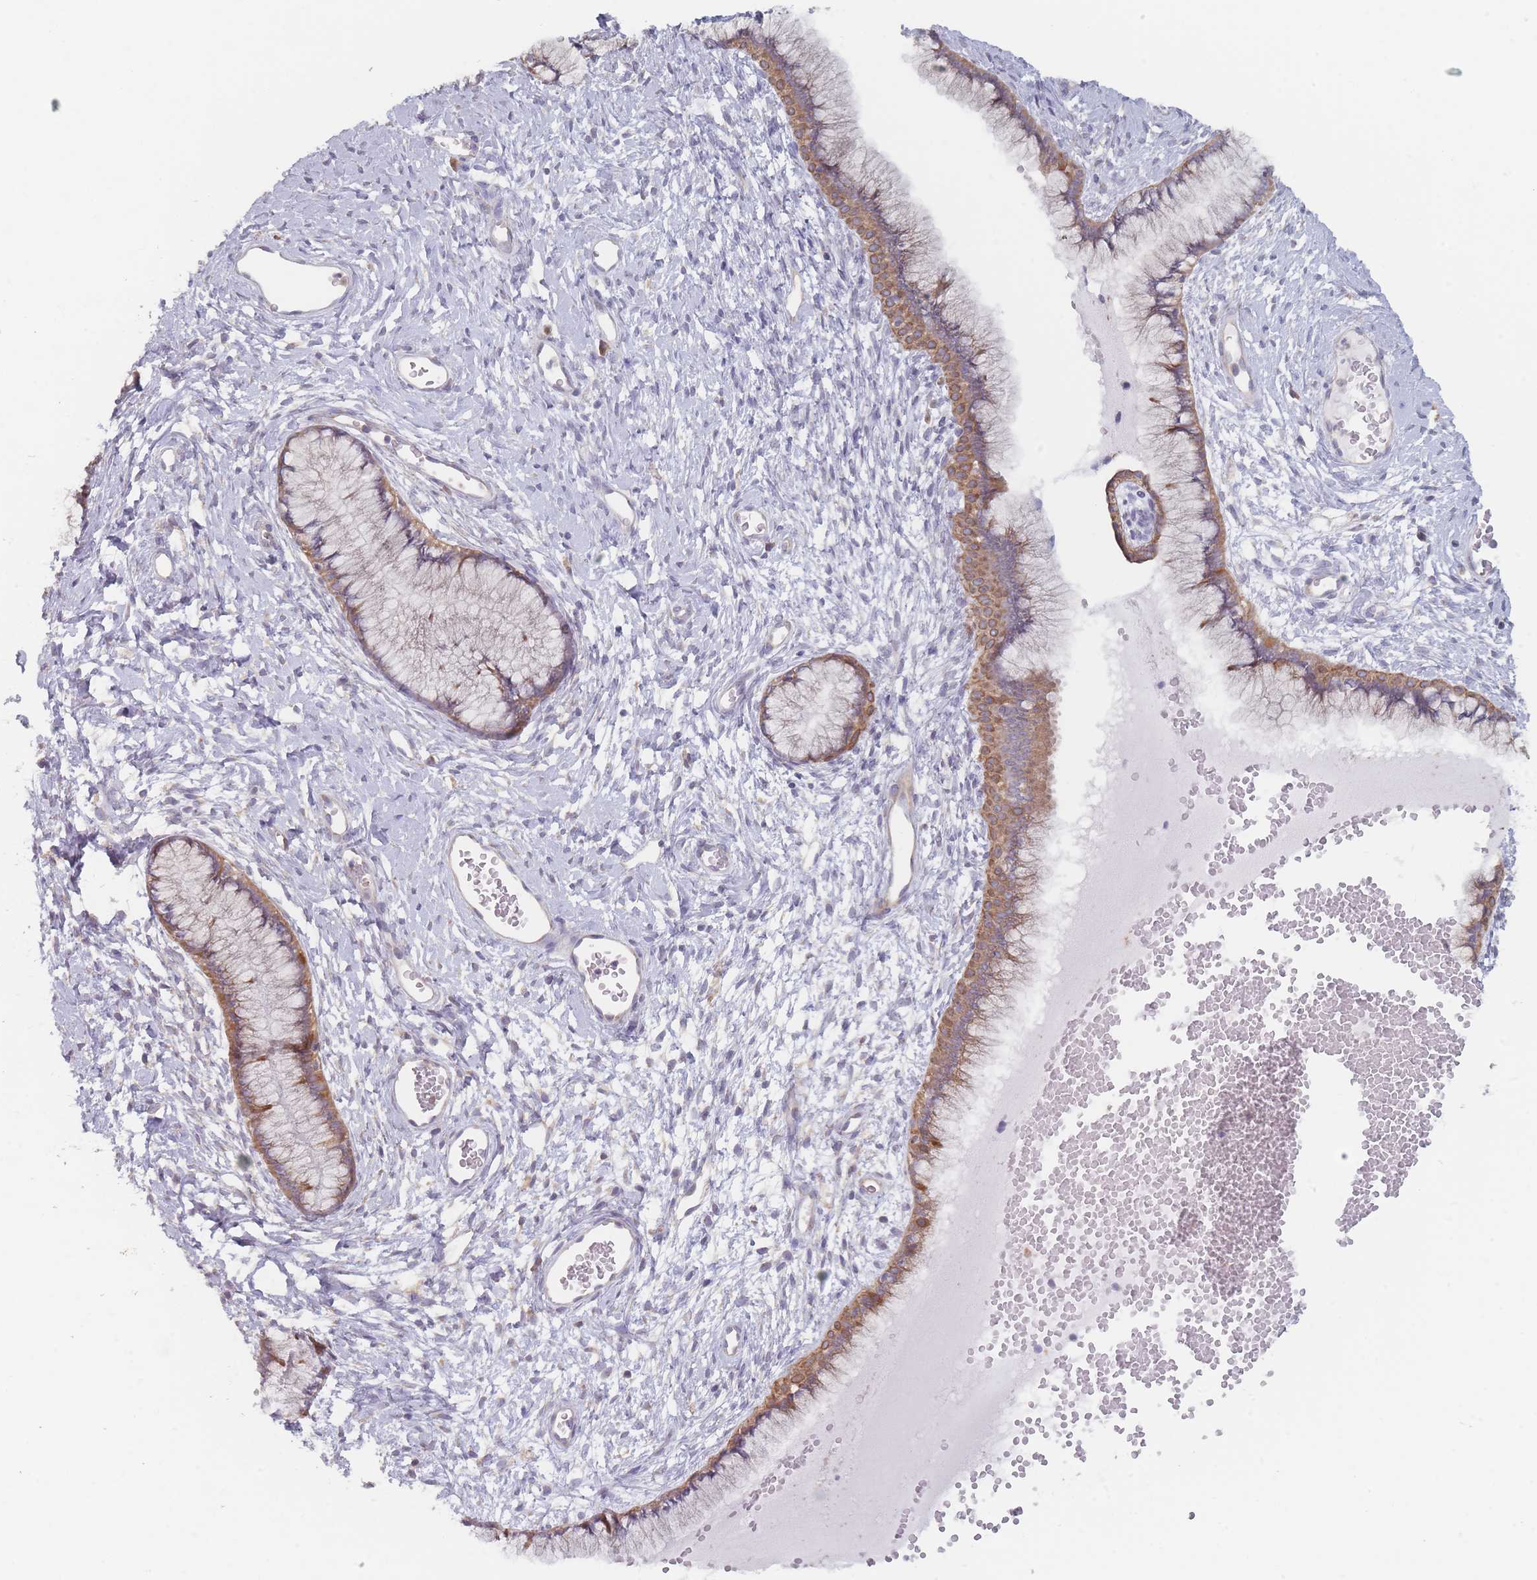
{"staining": {"intensity": "moderate", "quantity": ">75%", "location": "cytoplasmic/membranous"}, "tissue": "cervix", "cell_type": "Glandular cells", "image_type": "normal", "snomed": [{"axis": "morphology", "description": "Normal tissue, NOS"}, {"axis": "topography", "description": "Cervix"}], "caption": "This is a micrograph of immunohistochemistry (IHC) staining of unremarkable cervix, which shows moderate expression in the cytoplasmic/membranous of glandular cells.", "gene": "EFCC1", "patient": {"sex": "female", "age": 42}}